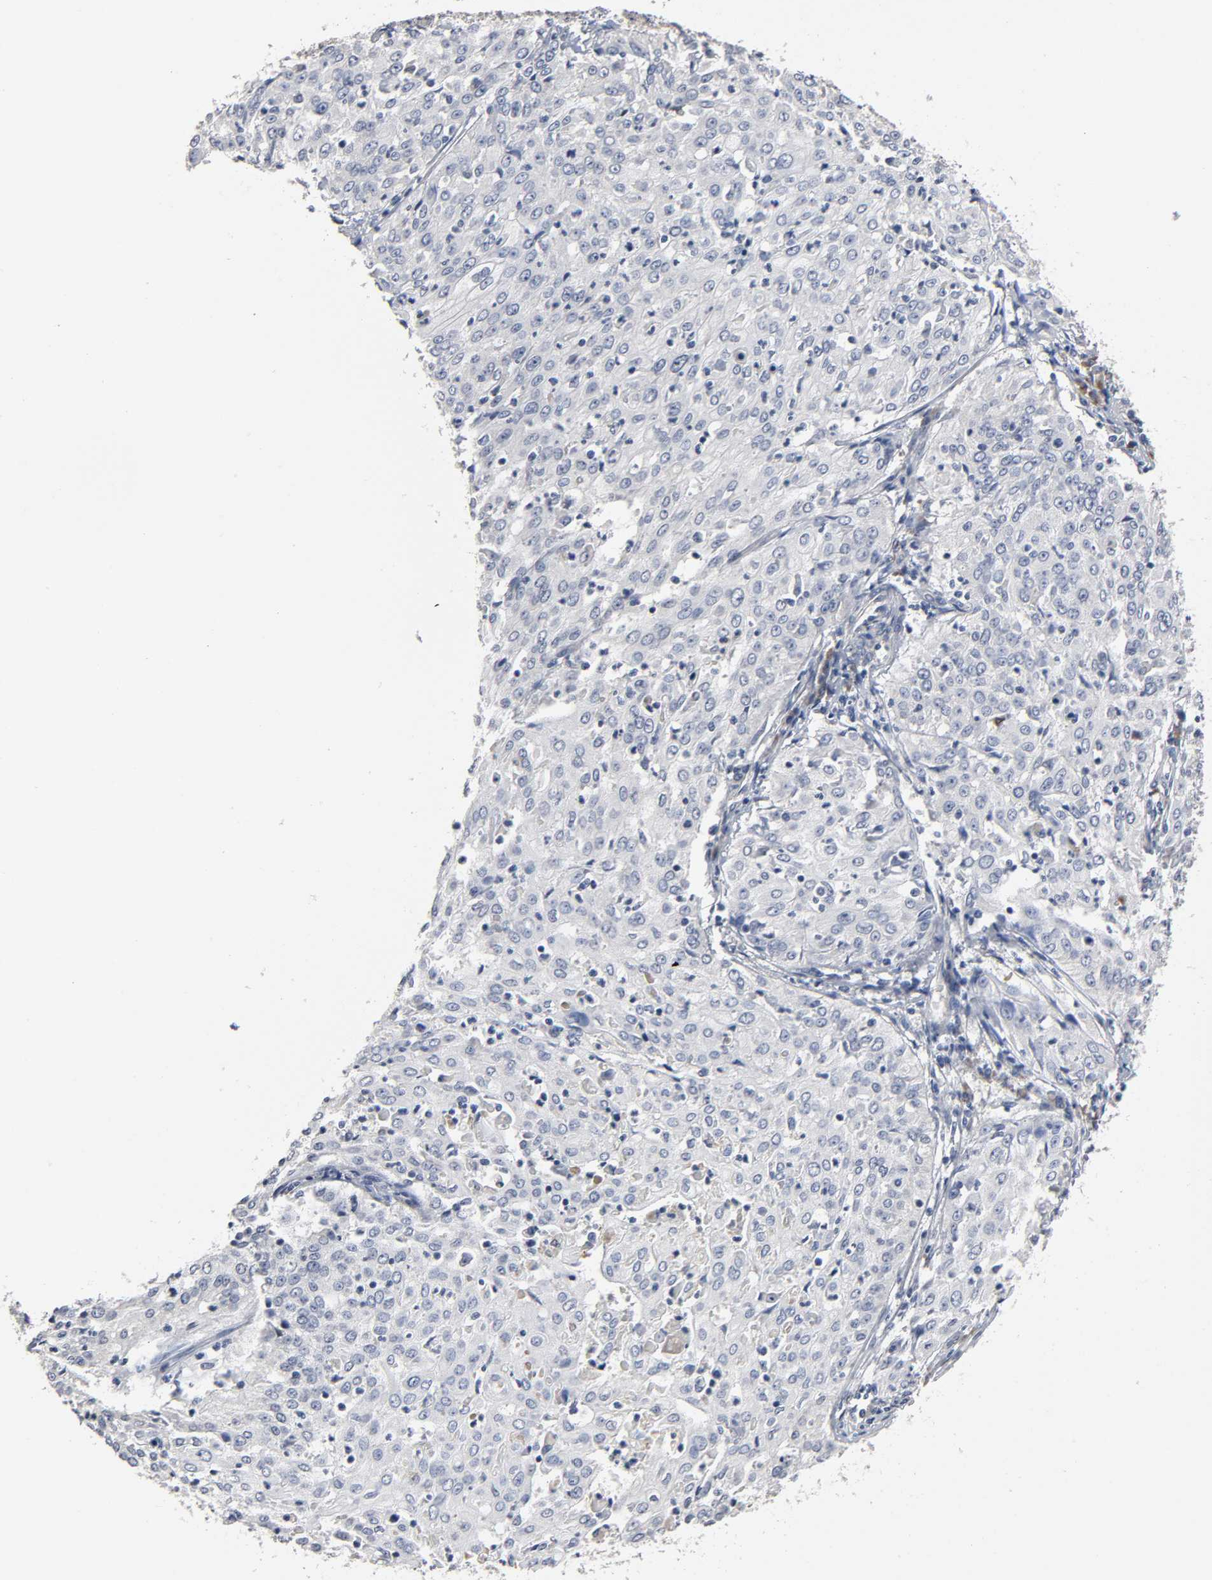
{"staining": {"intensity": "negative", "quantity": "none", "location": "none"}, "tissue": "cervical cancer", "cell_type": "Tumor cells", "image_type": "cancer", "snomed": [{"axis": "morphology", "description": "Squamous cell carcinoma, NOS"}, {"axis": "topography", "description": "Cervix"}], "caption": "Histopathology image shows no significant protein positivity in tumor cells of cervical squamous cell carcinoma.", "gene": "HDLBP", "patient": {"sex": "female", "age": 39}}